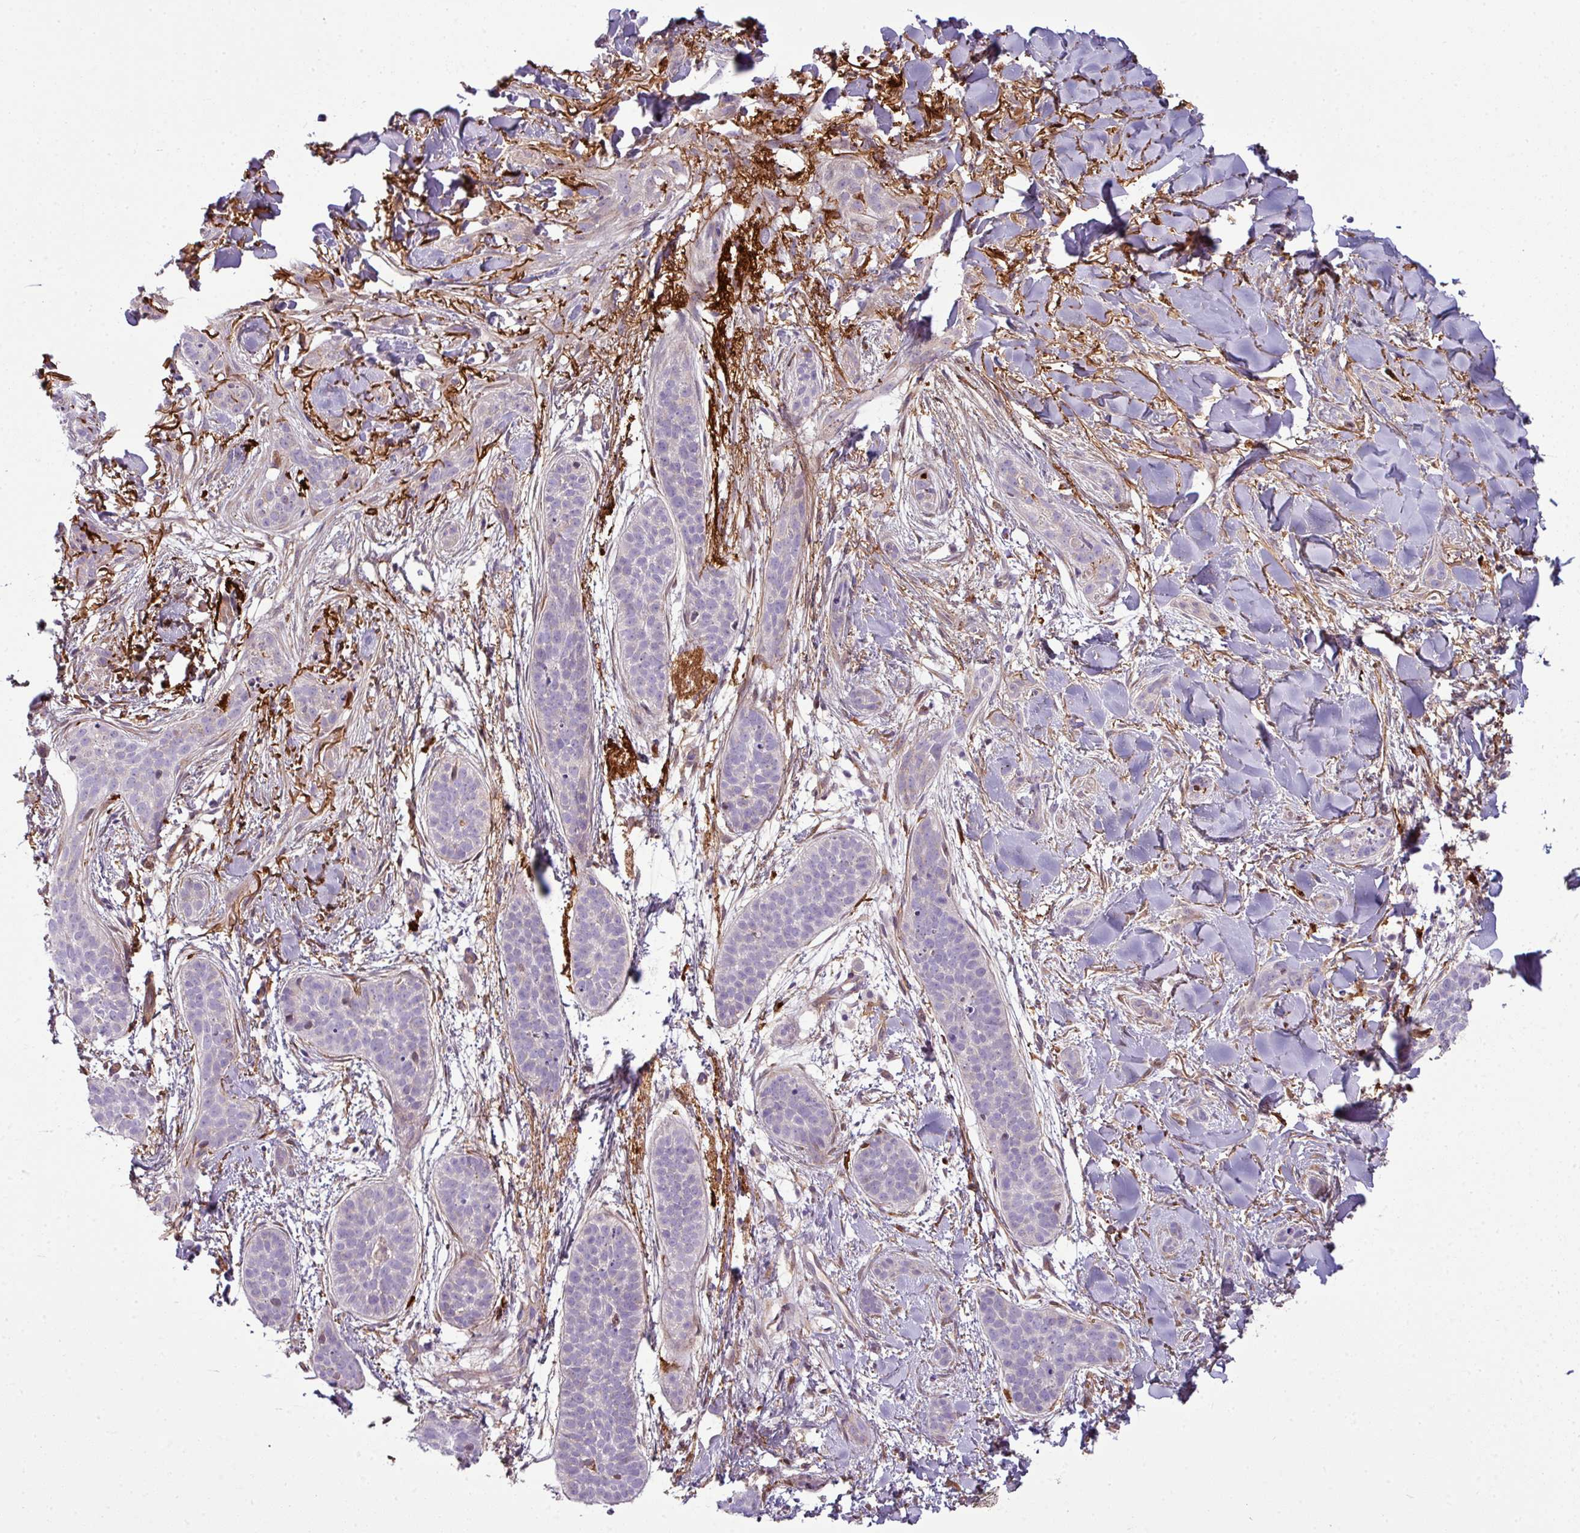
{"staining": {"intensity": "negative", "quantity": "none", "location": "none"}, "tissue": "skin cancer", "cell_type": "Tumor cells", "image_type": "cancer", "snomed": [{"axis": "morphology", "description": "Basal cell carcinoma"}, {"axis": "topography", "description": "Skin"}], "caption": "Human basal cell carcinoma (skin) stained for a protein using IHC demonstrates no positivity in tumor cells.", "gene": "COL8A1", "patient": {"sex": "male", "age": 52}}